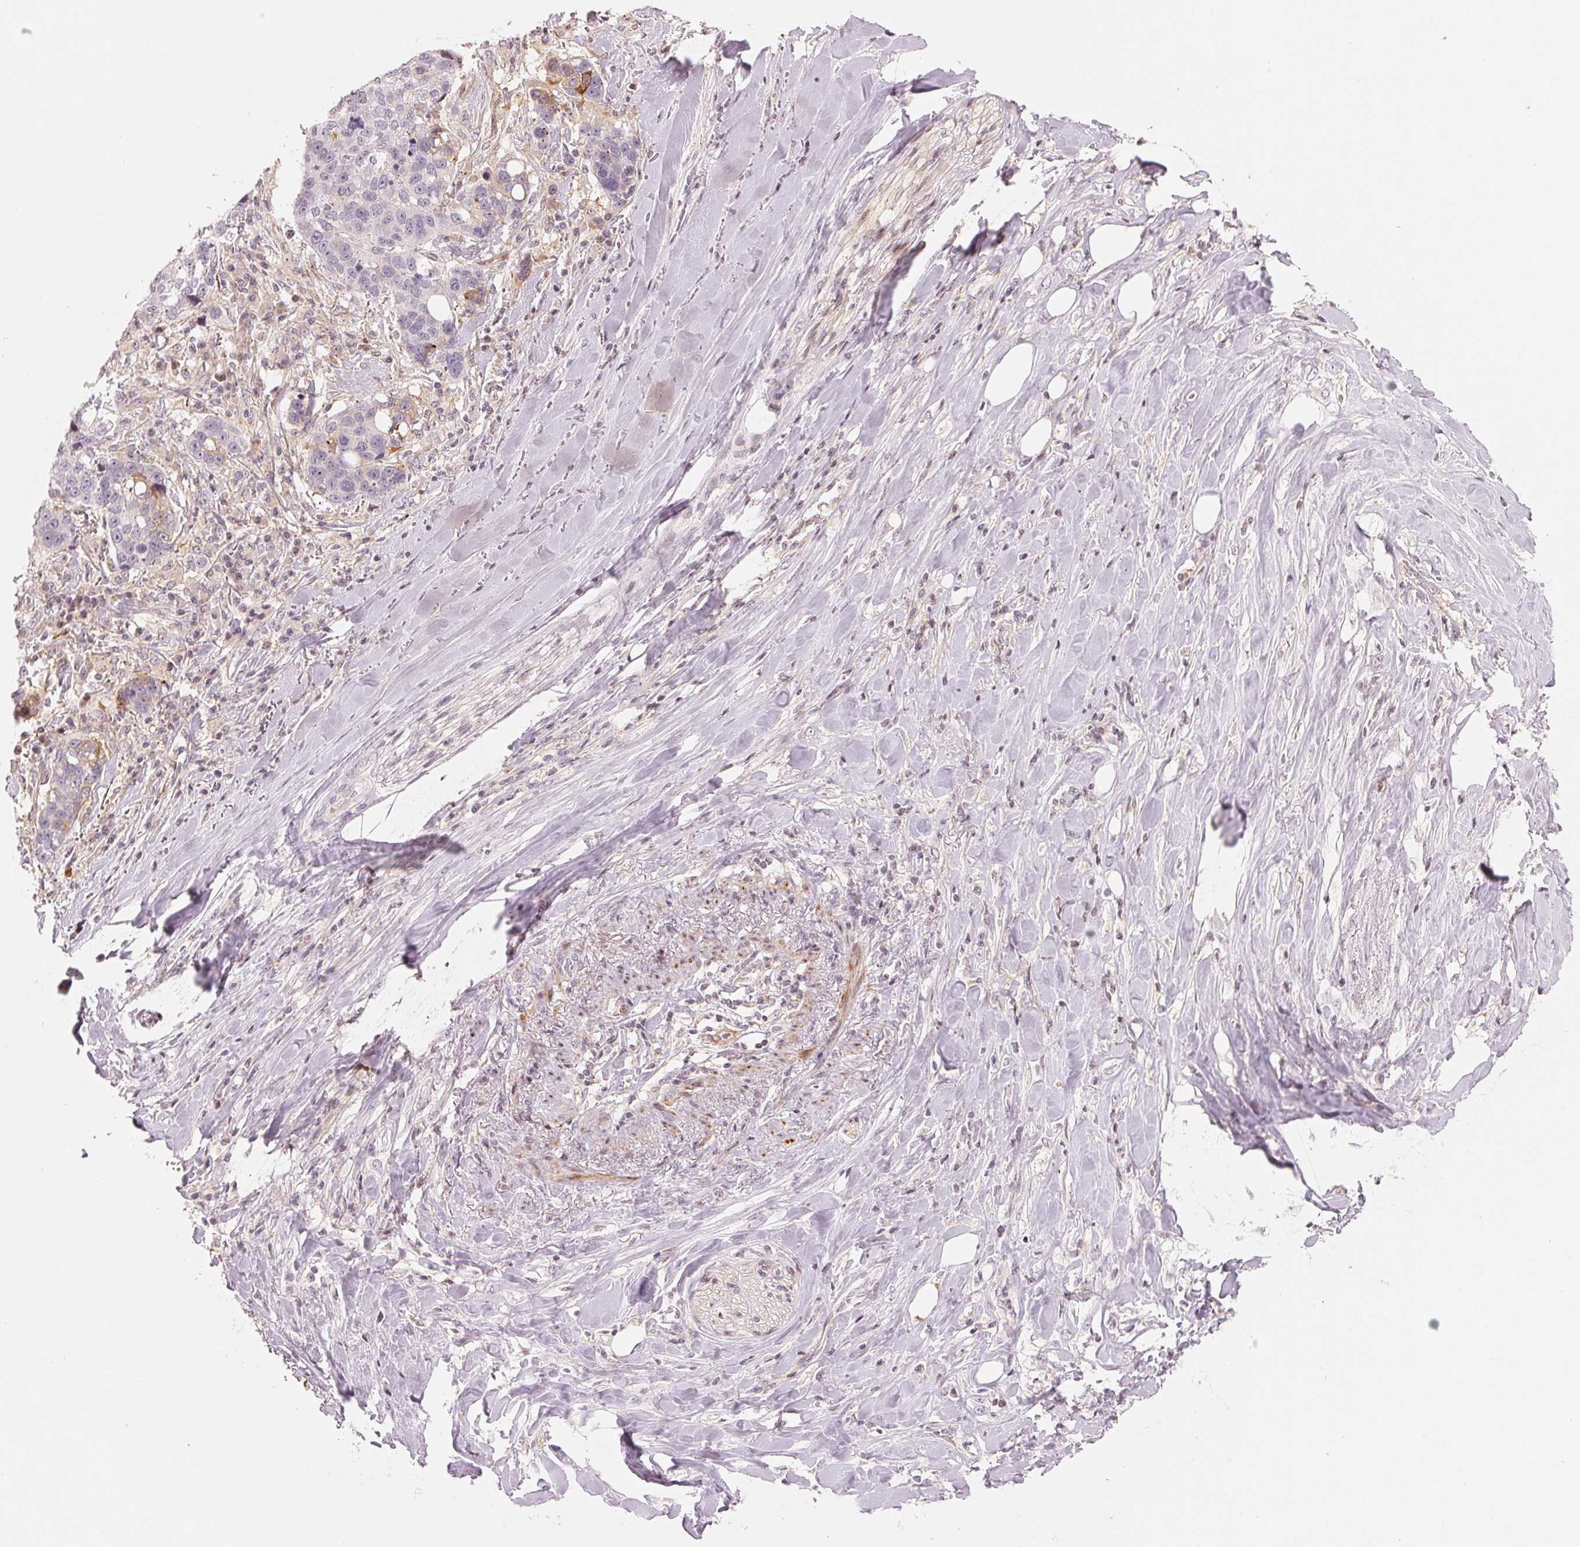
{"staining": {"intensity": "negative", "quantity": "none", "location": "none"}, "tissue": "lung cancer", "cell_type": "Tumor cells", "image_type": "cancer", "snomed": [{"axis": "morphology", "description": "Squamous cell carcinoma, NOS"}, {"axis": "topography", "description": "Lymph node"}, {"axis": "topography", "description": "Lung"}], "caption": "Protein analysis of squamous cell carcinoma (lung) demonstrates no significant staining in tumor cells. (IHC, brightfield microscopy, high magnification).", "gene": "SLC17A4", "patient": {"sex": "male", "age": 61}}